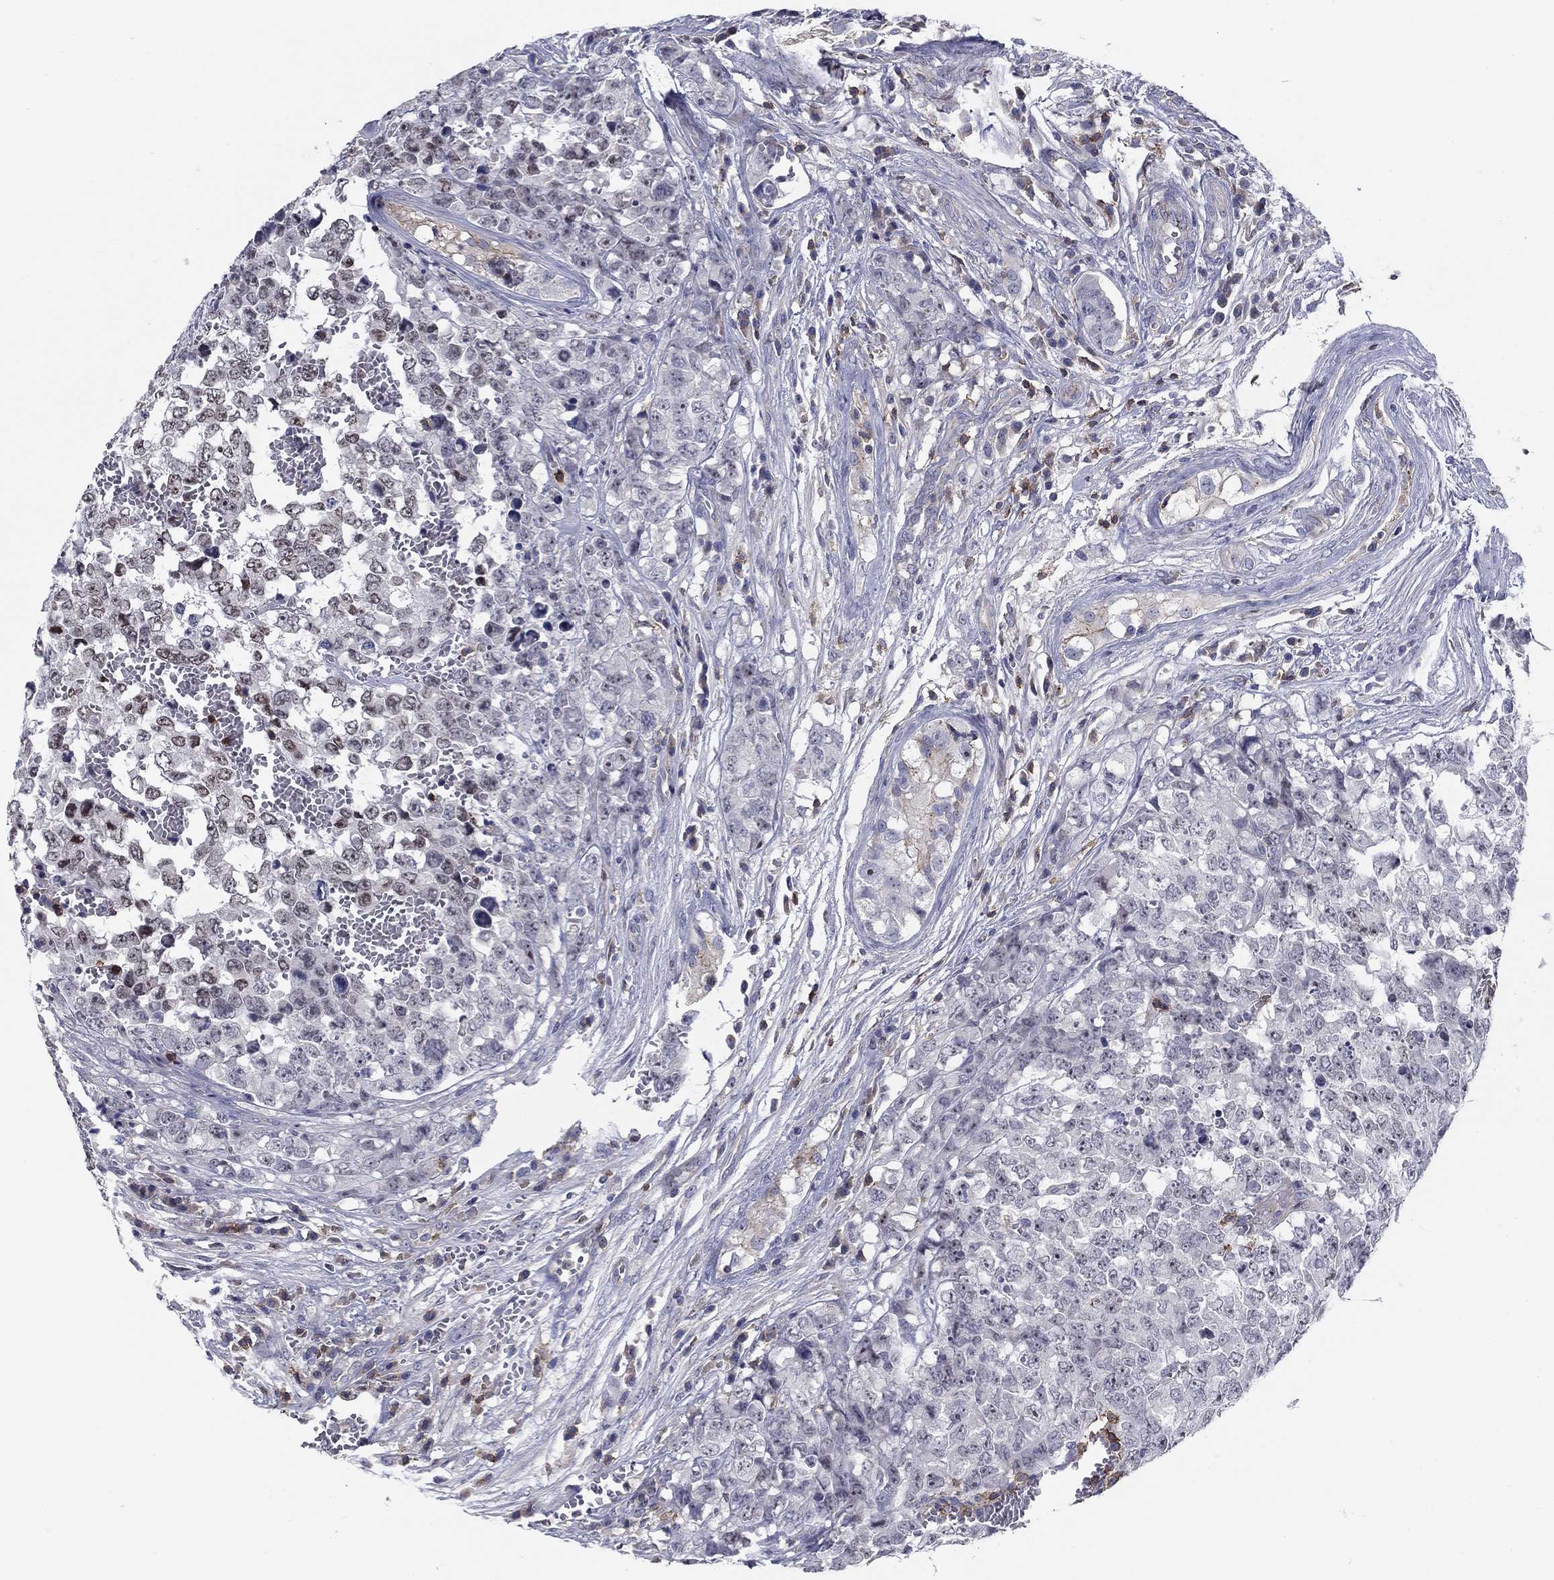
{"staining": {"intensity": "negative", "quantity": "none", "location": "none"}, "tissue": "testis cancer", "cell_type": "Tumor cells", "image_type": "cancer", "snomed": [{"axis": "morphology", "description": "Carcinoma, Embryonal, NOS"}, {"axis": "topography", "description": "Testis"}], "caption": "The immunohistochemistry photomicrograph has no significant staining in tumor cells of testis cancer (embryonal carcinoma) tissue.", "gene": "SIT1", "patient": {"sex": "male", "age": 23}}